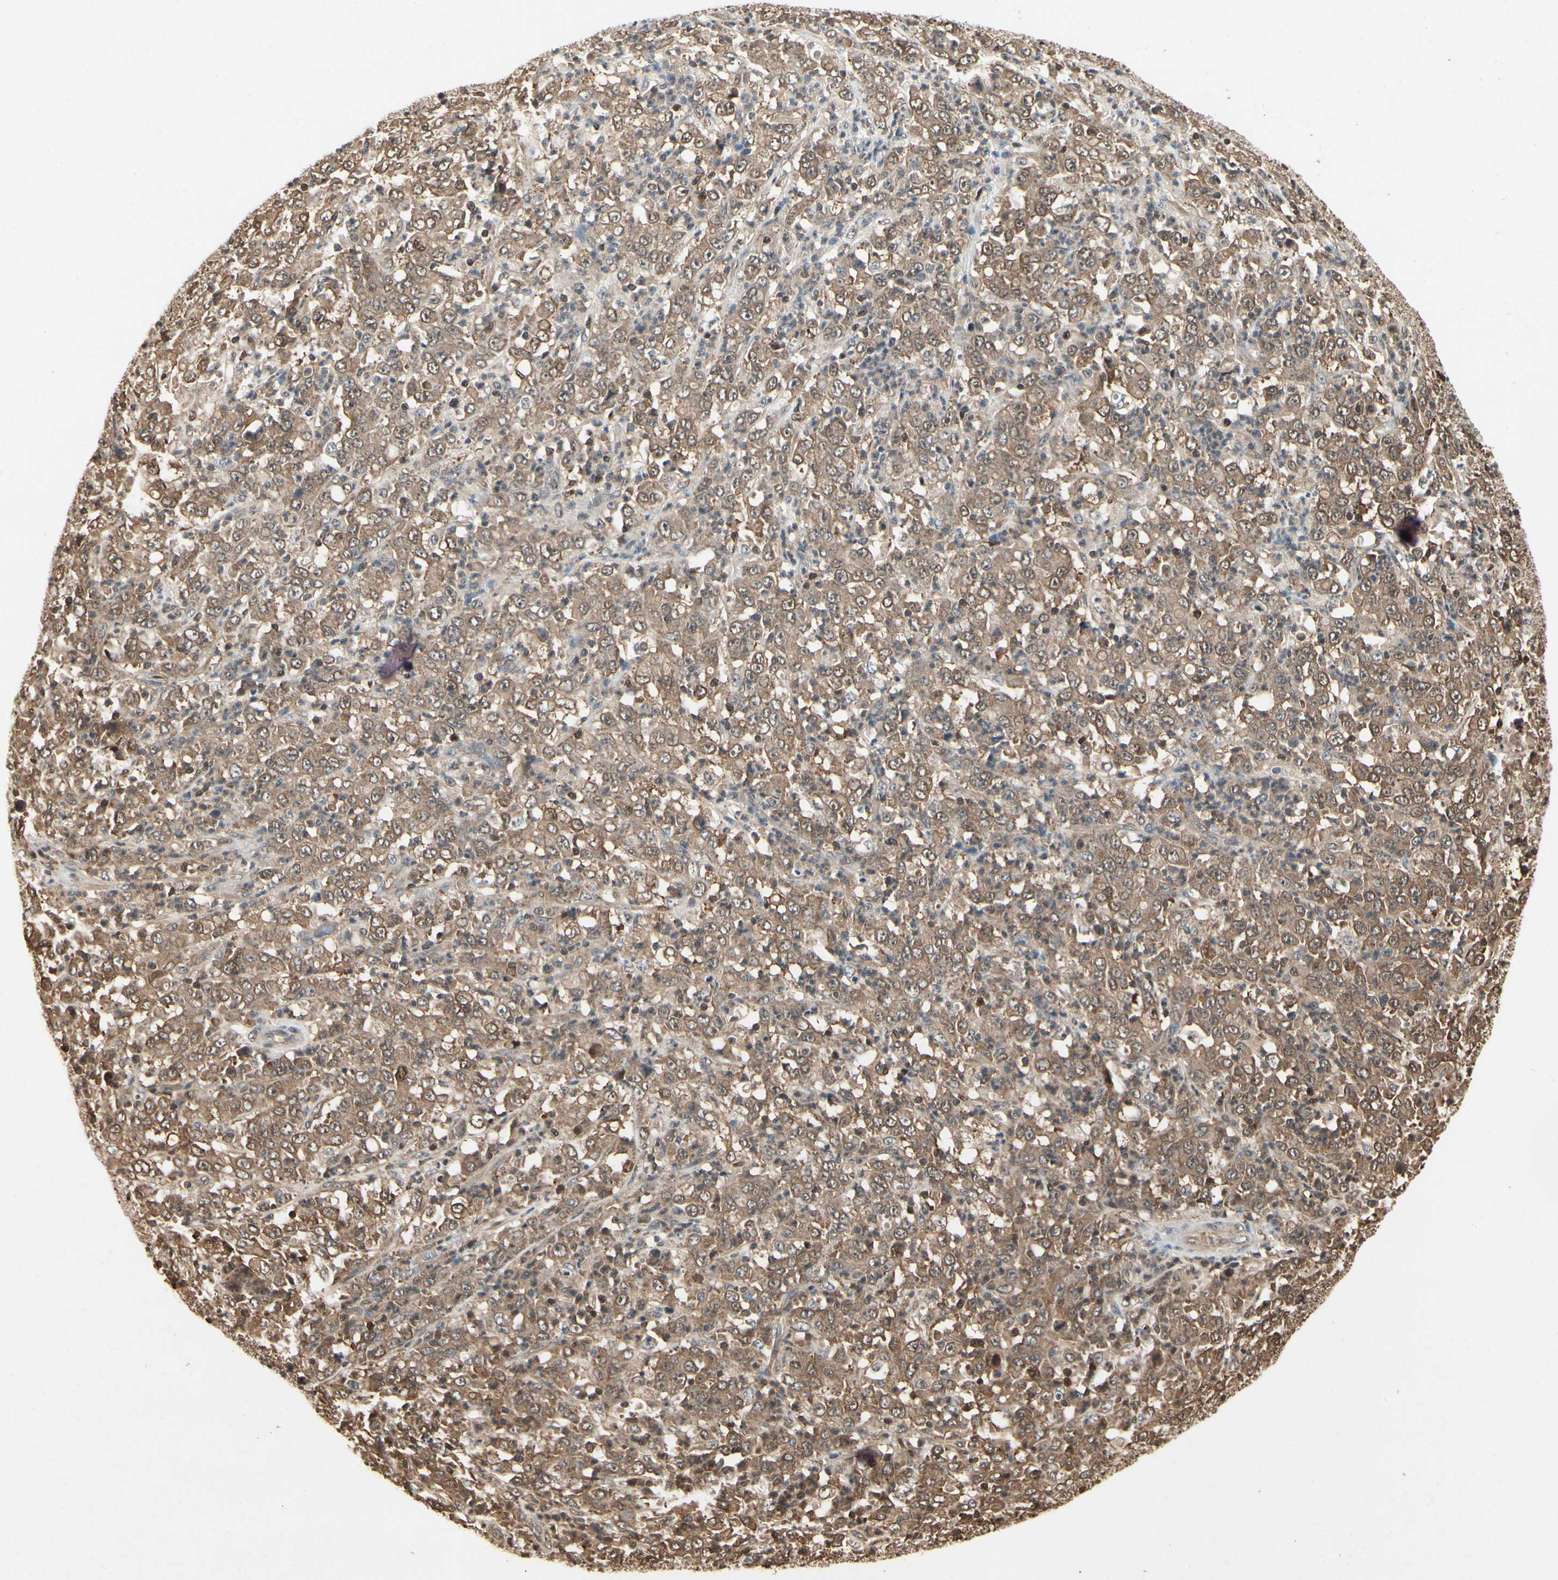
{"staining": {"intensity": "moderate", "quantity": ">75%", "location": "cytoplasmic/membranous"}, "tissue": "stomach cancer", "cell_type": "Tumor cells", "image_type": "cancer", "snomed": [{"axis": "morphology", "description": "Adenocarcinoma, NOS"}, {"axis": "topography", "description": "Stomach, lower"}], "caption": "IHC histopathology image of human stomach adenocarcinoma stained for a protein (brown), which reveals medium levels of moderate cytoplasmic/membranous staining in approximately >75% of tumor cells.", "gene": "YWHAQ", "patient": {"sex": "female", "age": 71}}